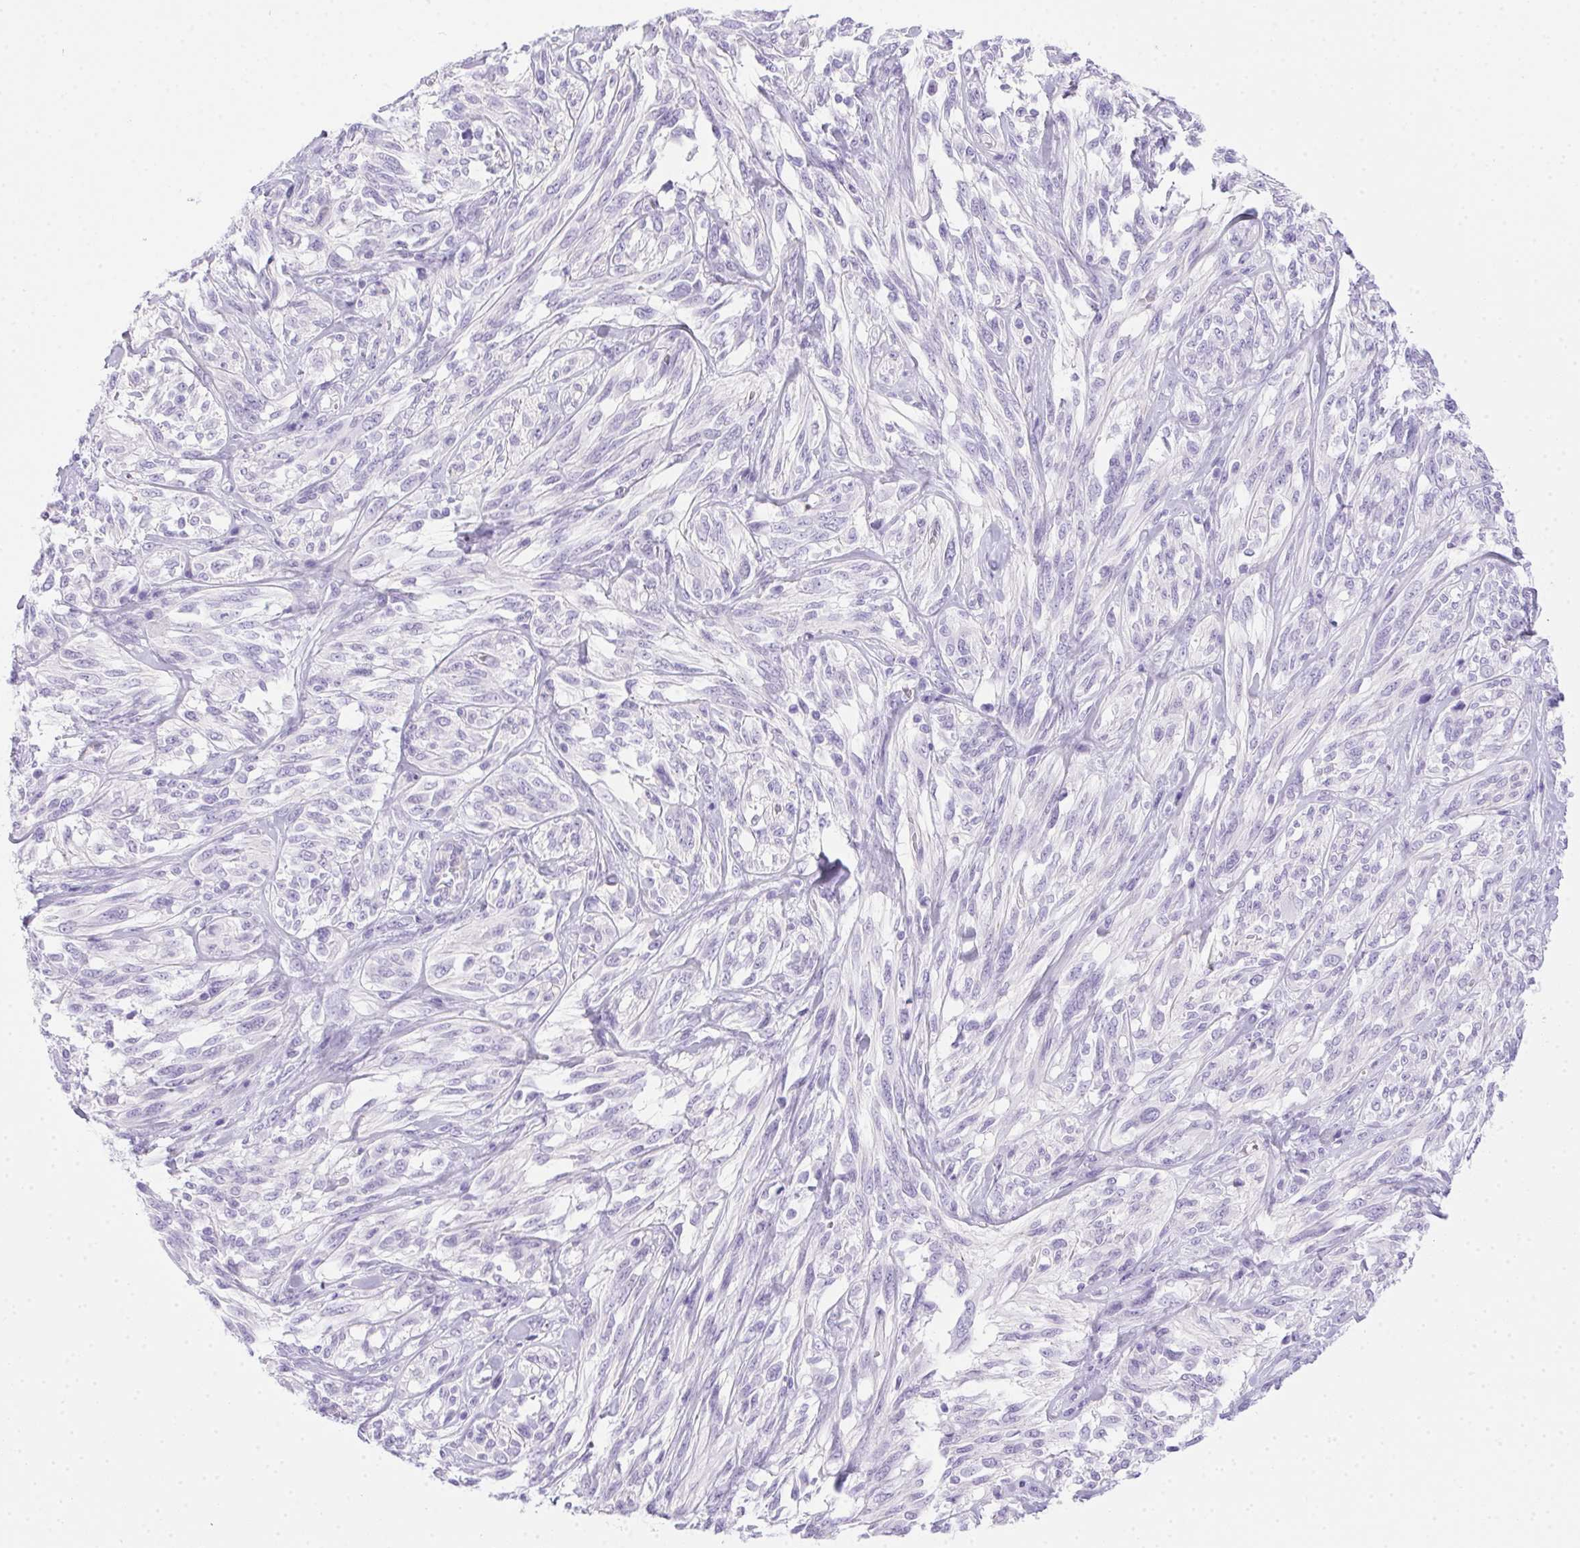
{"staining": {"intensity": "negative", "quantity": "none", "location": "none"}, "tissue": "melanoma", "cell_type": "Tumor cells", "image_type": "cancer", "snomed": [{"axis": "morphology", "description": "Malignant melanoma, NOS"}, {"axis": "topography", "description": "Skin"}], "caption": "This histopathology image is of melanoma stained with IHC to label a protein in brown with the nuclei are counter-stained blue. There is no staining in tumor cells. (DAB (3,3'-diaminobenzidine) IHC visualized using brightfield microscopy, high magnification).", "gene": "SPACA5B", "patient": {"sex": "female", "age": 91}}